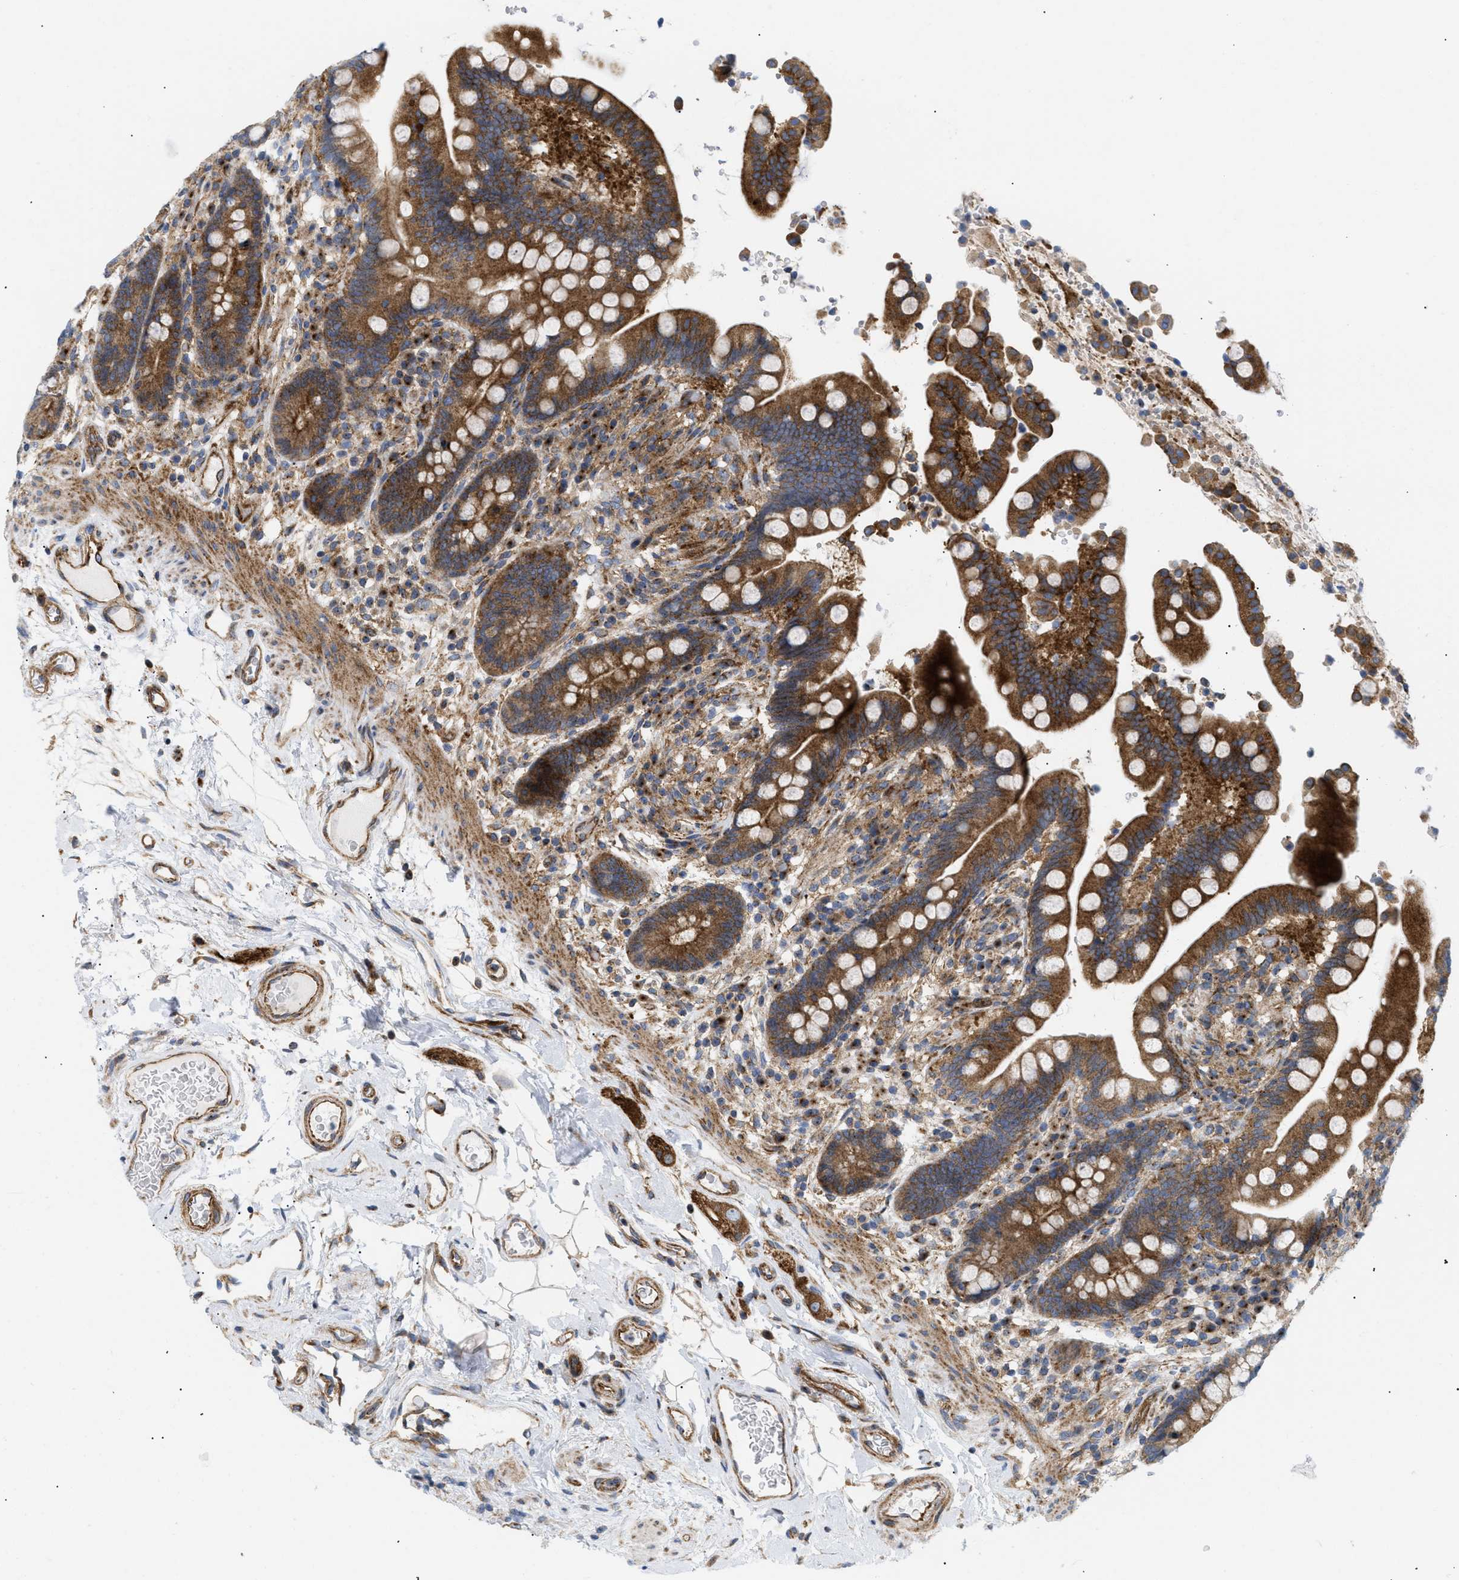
{"staining": {"intensity": "strong", "quantity": ">75%", "location": "cytoplasmic/membranous"}, "tissue": "colon", "cell_type": "Endothelial cells", "image_type": "normal", "snomed": [{"axis": "morphology", "description": "Normal tissue, NOS"}, {"axis": "topography", "description": "Colon"}], "caption": "Endothelial cells display high levels of strong cytoplasmic/membranous expression in approximately >75% of cells in unremarkable colon. (brown staining indicates protein expression, while blue staining denotes nuclei).", "gene": "DCTN4", "patient": {"sex": "male", "age": 73}}